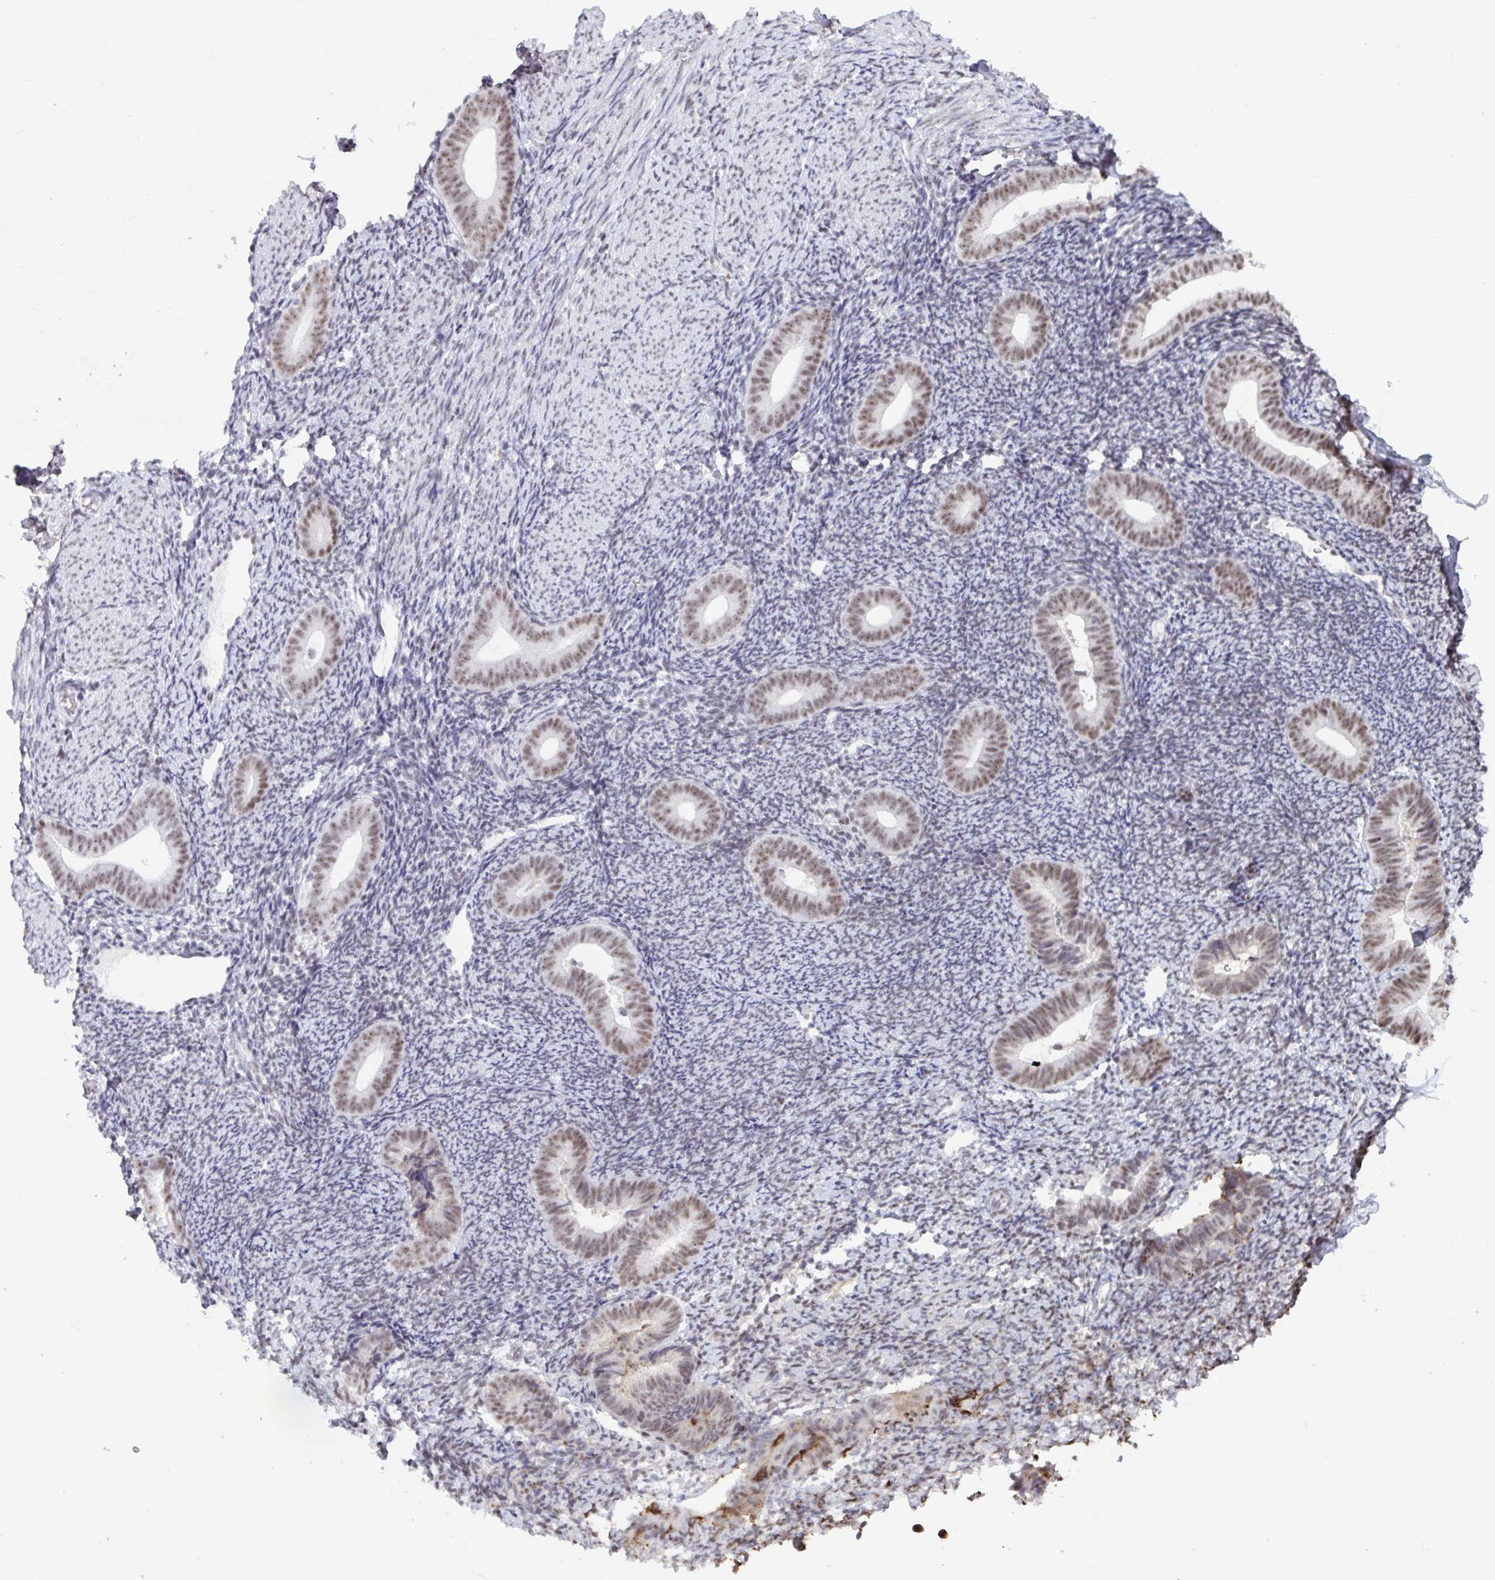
{"staining": {"intensity": "moderate", "quantity": "<25%", "location": "nuclear"}, "tissue": "endometrium", "cell_type": "Cells in endometrial stroma", "image_type": "normal", "snomed": [{"axis": "morphology", "description": "Normal tissue, NOS"}, {"axis": "topography", "description": "Endometrium"}], "caption": "Brown immunohistochemical staining in normal human endometrium reveals moderate nuclear staining in approximately <25% of cells in endometrial stroma. Immunohistochemistry (ihc) stains the protein in brown and the nuclei are stained blue.", "gene": "SUPT16H", "patient": {"sex": "female", "age": 39}}